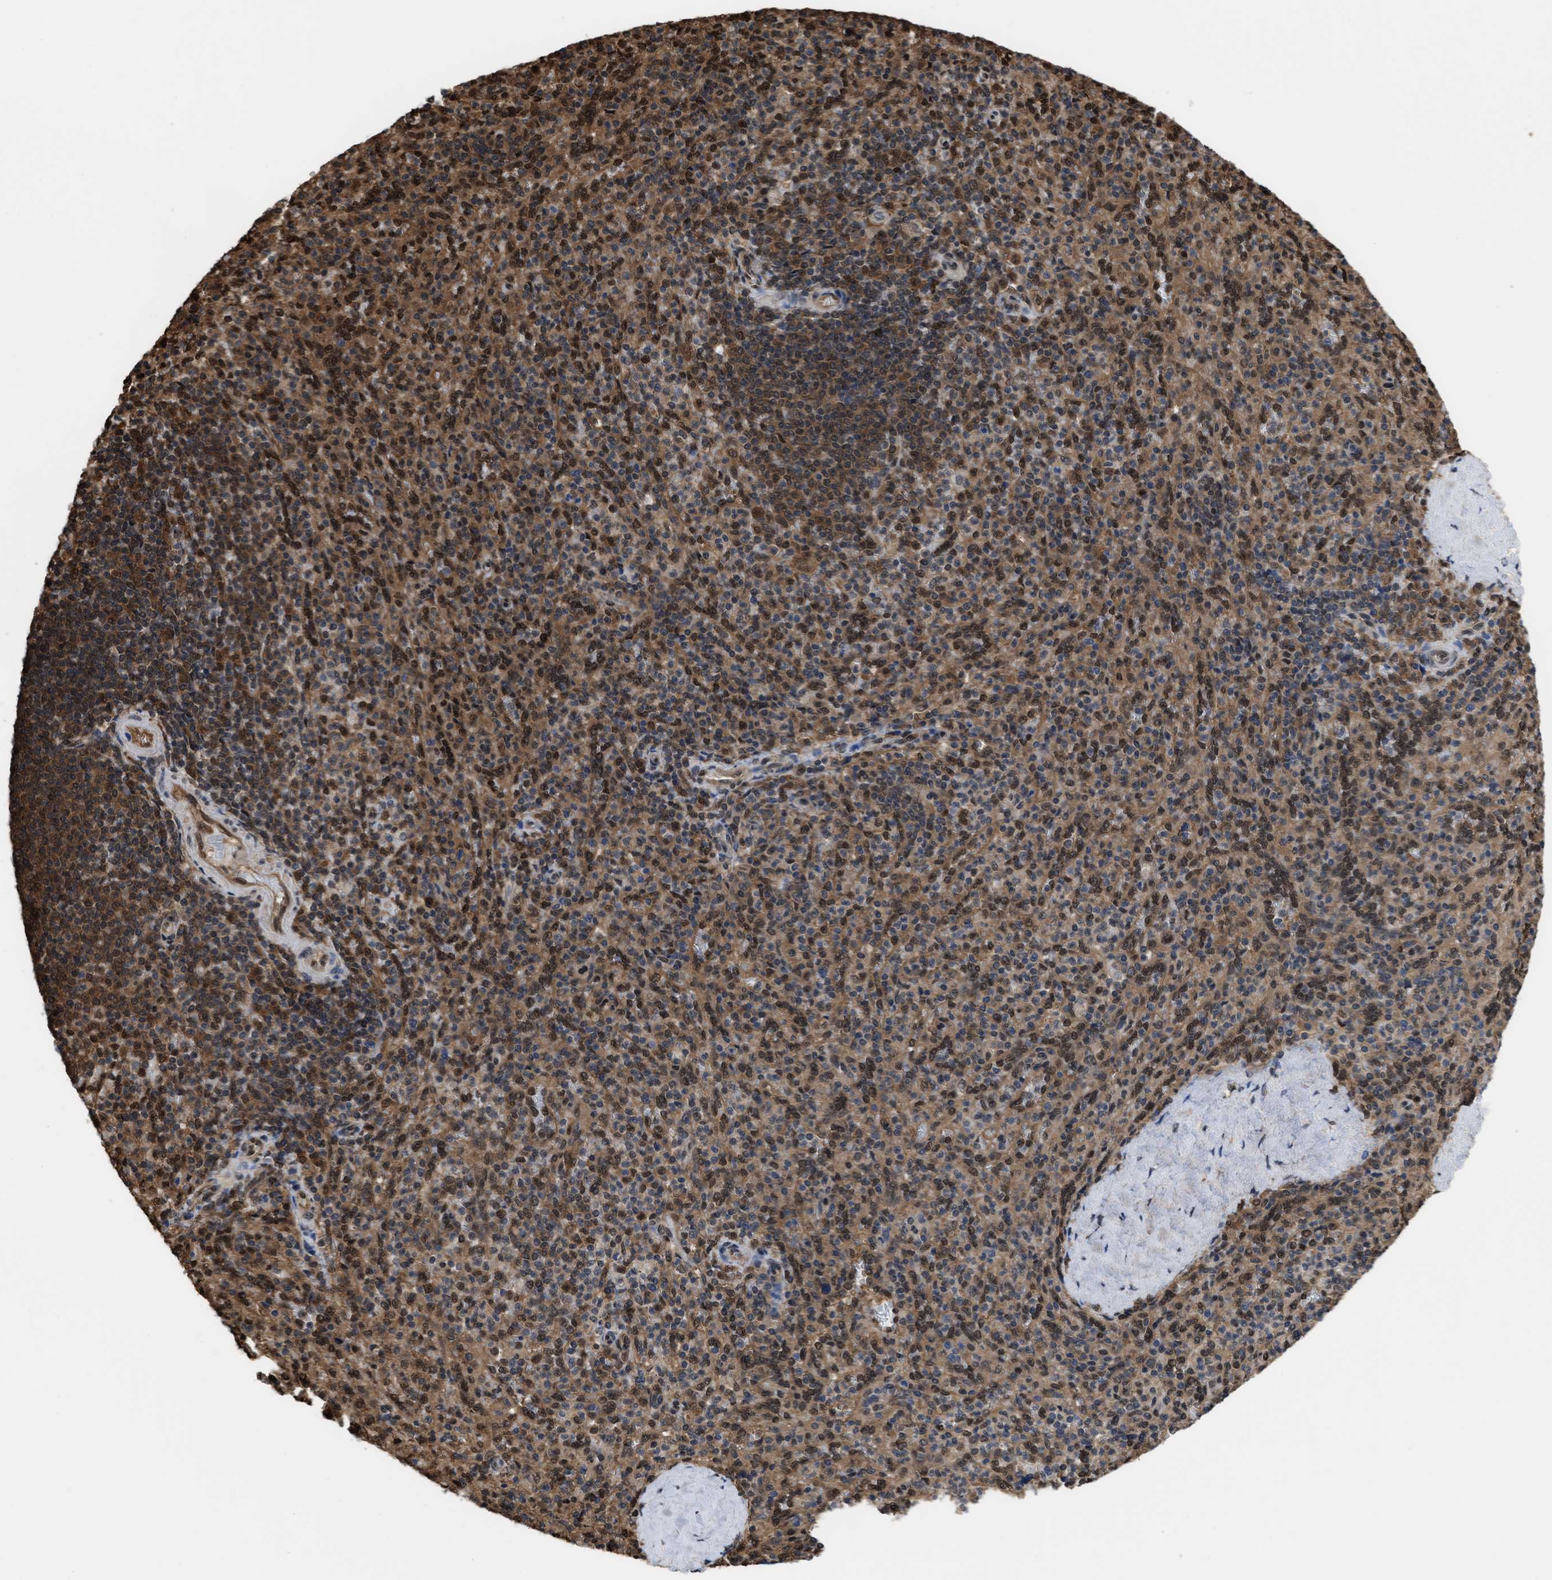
{"staining": {"intensity": "strong", "quantity": ">75%", "location": "cytoplasmic/membranous,nuclear"}, "tissue": "spleen", "cell_type": "Cells in red pulp", "image_type": "normal", "snomed": [{"axis": "morphology", "description": "Normal tissue, NOS"}, {"axis": "topography", "description": "Spleen"}], "caption": "High-power microscopy captured an IHC photomicrograph of normal spleen, revealing strong cytoplasmic/membranous,nuclear staining in approximately >75% of cells in red pulp.", "gene": "YWHAG", "patient": {"sex": "male", "age": 36}}